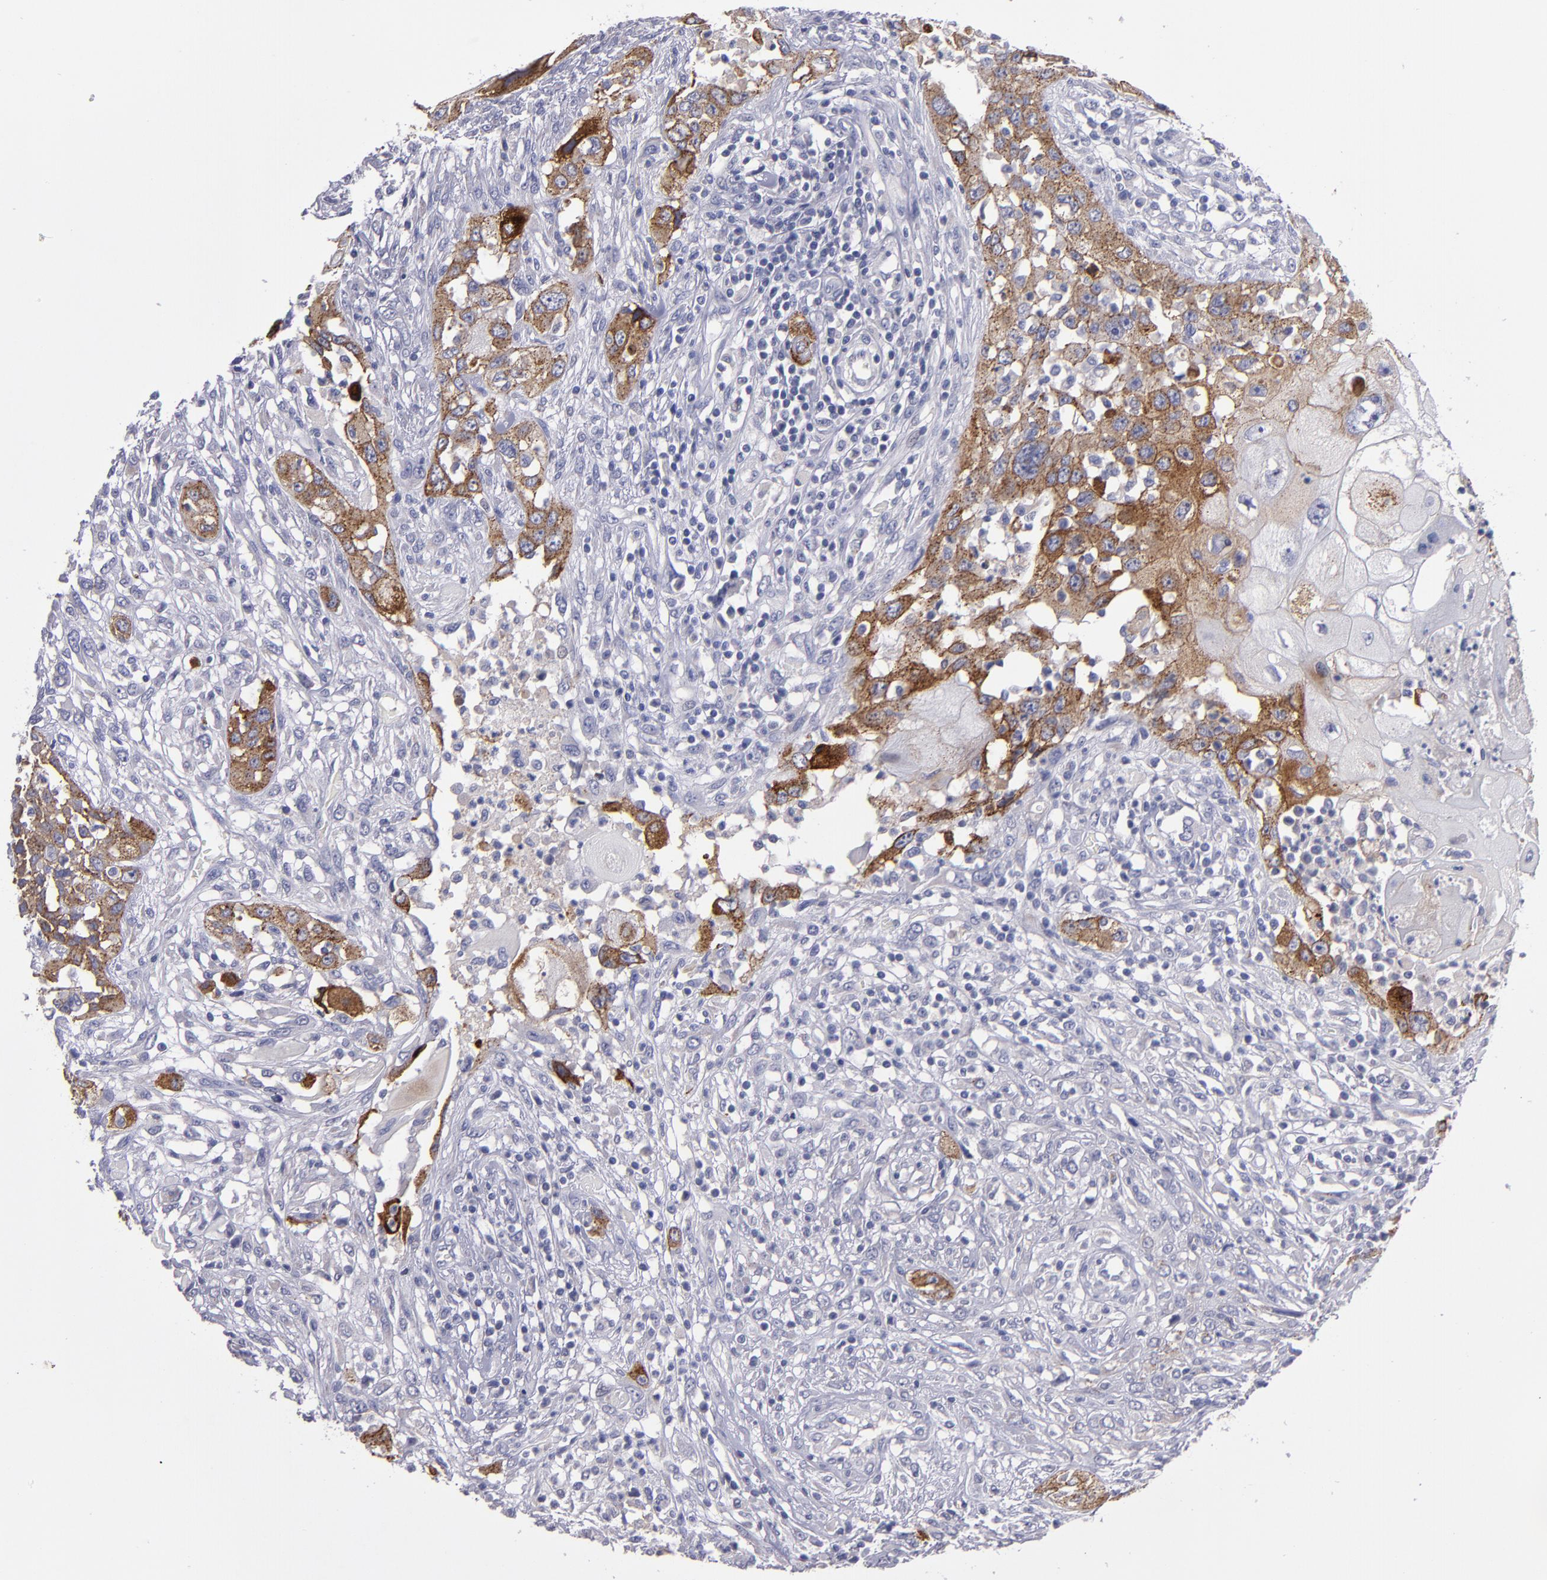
{"staining": {"intensity": "moderate", "quantity": ">75%", "location": "cytoplasmic/membranous"}, "tissue": "head and neck cancer", "cell_type": "Tumor cells", "image_type": "cancer", "snomed": [{"axis": "morphology", "description": "Neoplasm, malignant, NOS"}, {"axis": "topography", "description": "Salivary gland"}, {"axis": "topography", "description": "Head-Neck"}], "caption": "Protein staining exhibits moderate cytoplasmic/membranous staining in about >75% of tumor cells in head and neck malignant neoplasm.", "gene": "CDH3", "patient": {"sex": "male", "age": 43}}